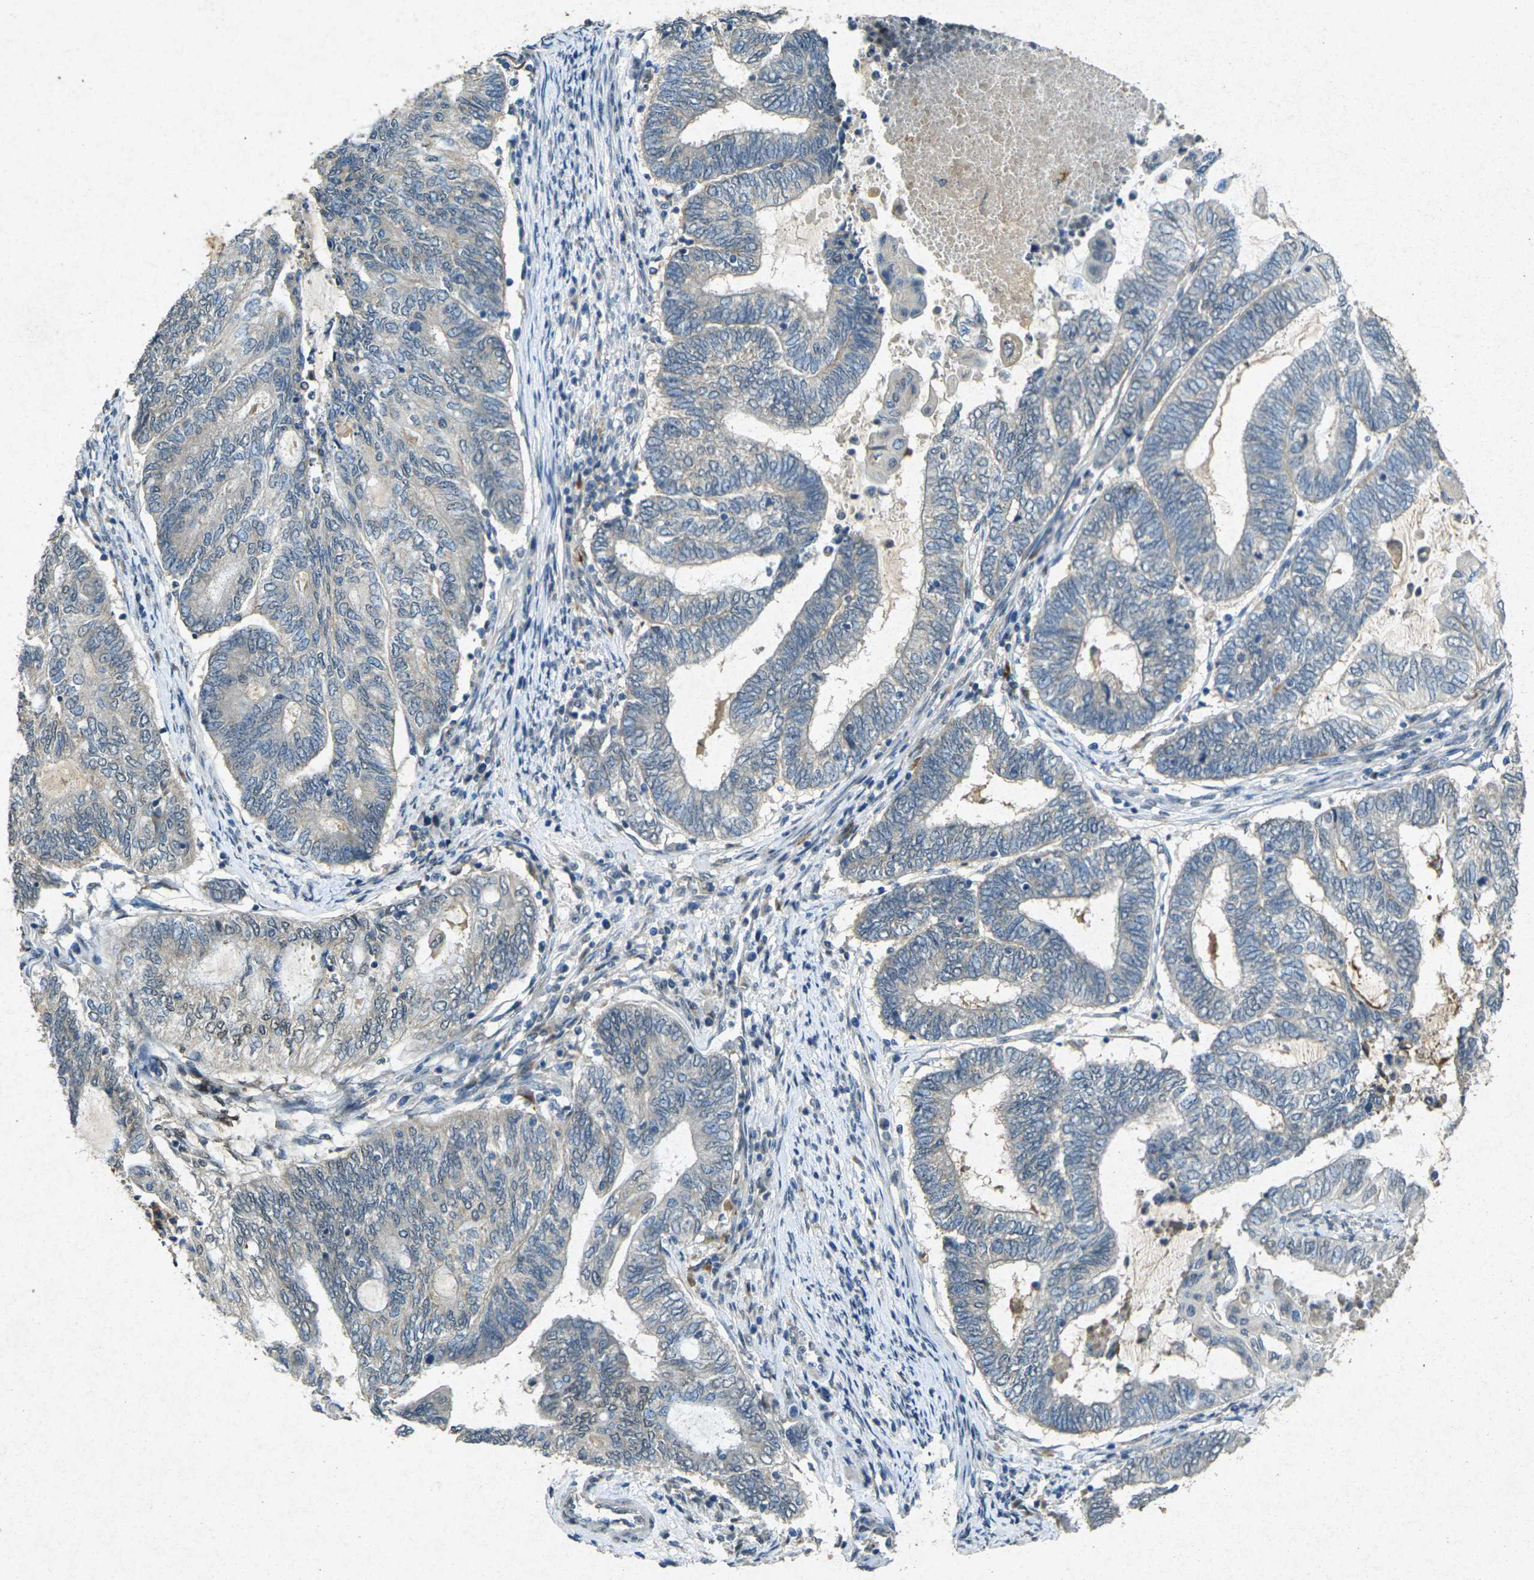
{"staining": {"intensity": "weak", "quantity": "<25%", "location": "cytoplasmic/membranous"}, "tissue": "endometrial cancer", "cell_type": "Tumor cells", "image_type": "cancer", "snomed": [{"axis": "morphology", "description": "Adenocarcinoma, NOS"}, {"axis": "topography", "description": "Uterus"}, {"axis": "topography", "description": "Endometrium"}], "caption": "Endometrial cancer (adenocarcinoma) stained for a protein using immunohistochemistry (IHC) demonstrates no staining tumor cells.", "gene": "RGMA", "patient": {"sex": "female", "age": 70}}